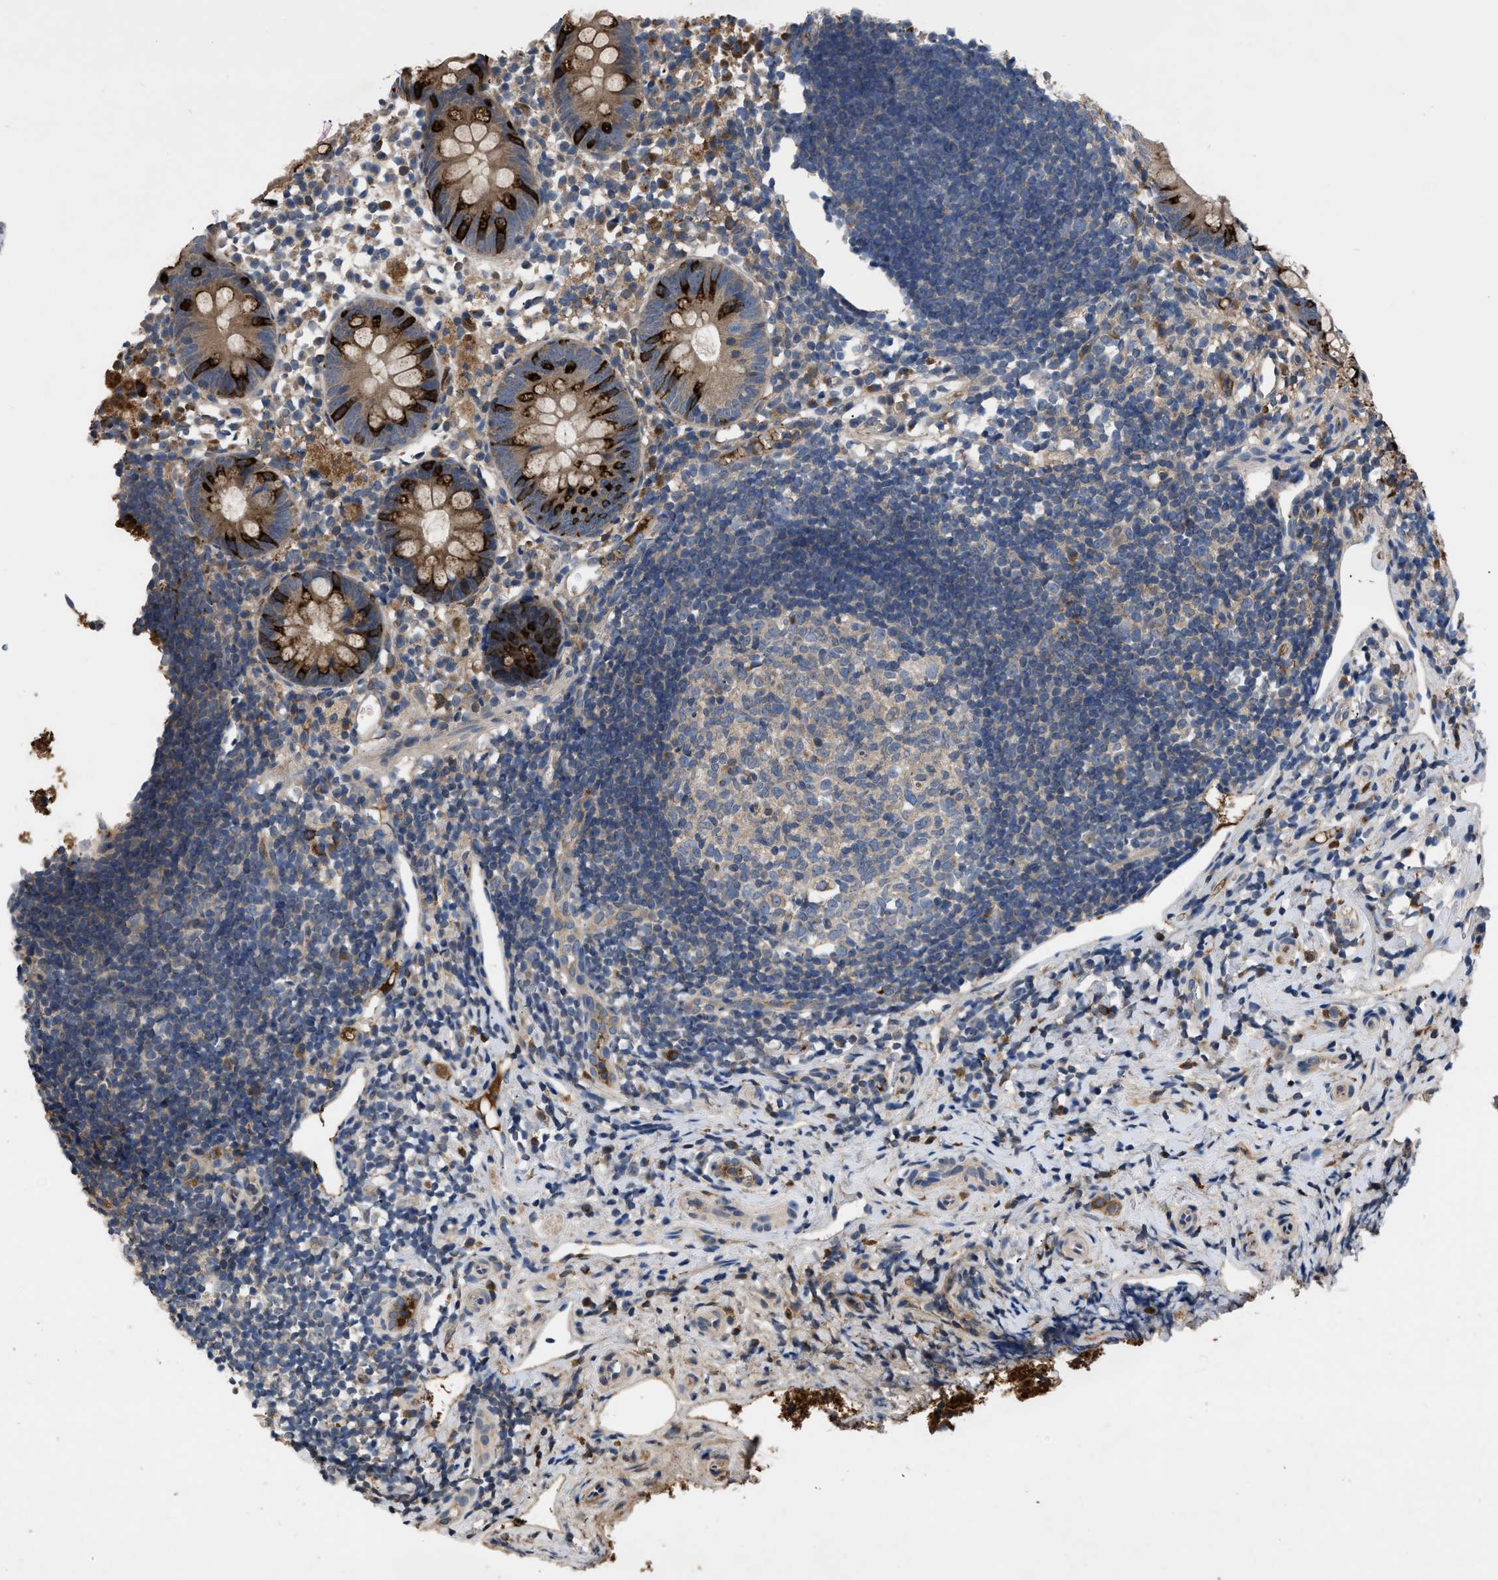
{"staining": {"intensity": "strong", "quantity": ">75%", "location": "cytoplasmic/membranous"}, "tissue": "appendix", "cell_type": "Glandular cells", "image_type": "normal", "snomed": [{"axis": "morphology", "description": "Normal tissue, NOS"}, {"axis": "topography", "description": "Appendix"}], "caption": "Protein staining by immunohistochemistry demonstrates strong cytoplasmic/membranous positivity in approximately >75% of glandular cells in normal appendix.", "gene": "VPS4A", "patient": {"sex": "female", "age": 20}}